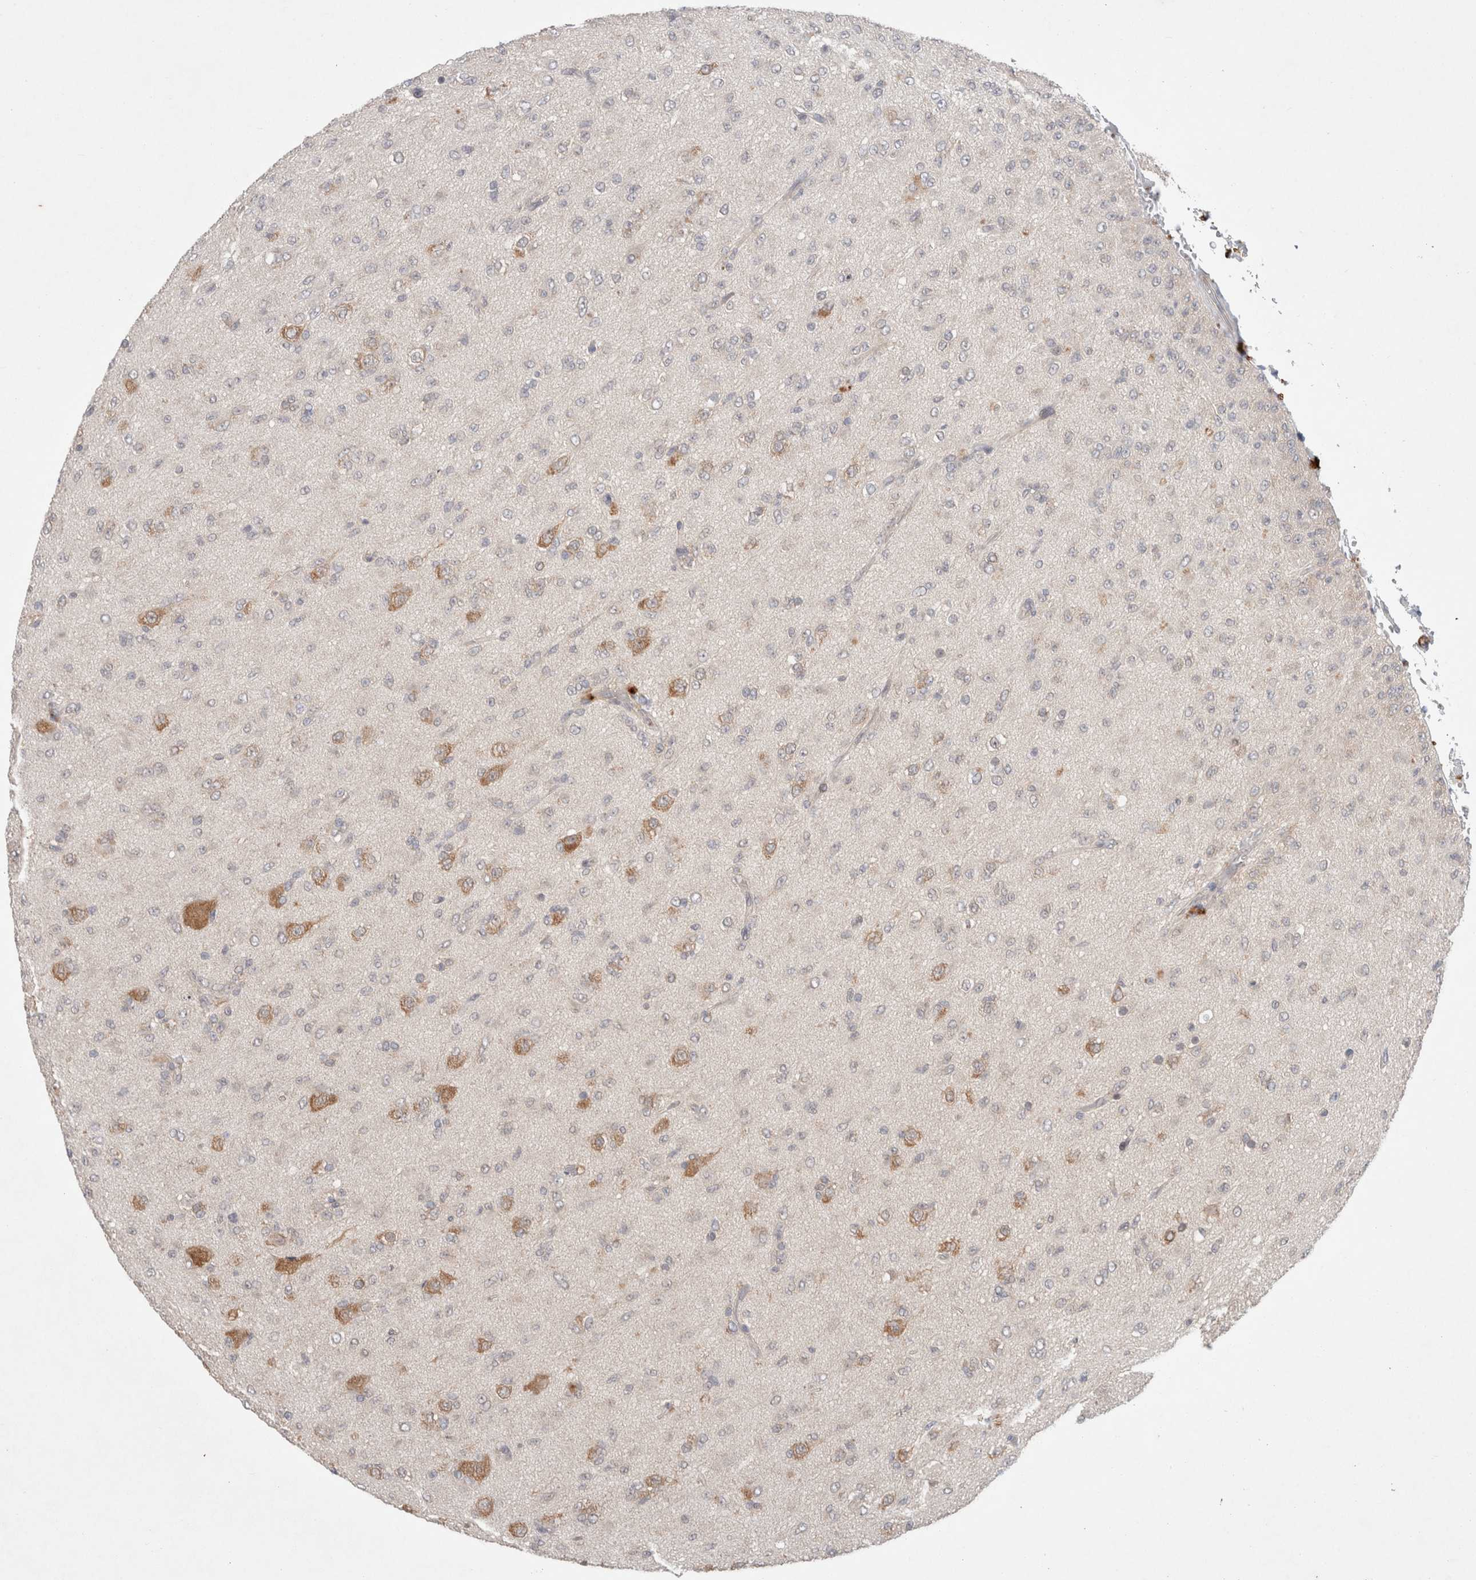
{"staining": {"intensity": "moderate", "quantity": "<25%", "location": "cytoplasmic/membranous"}, "tissue": "glioma", "cell_type": "Tumor cells", "image_type": "cancer", "snomed": [{"axis": "morphology", "description": "Glioma, malignant, Low grade"}, {"axis": "topography", "description": "Brain"}], "caption": "Immunohistochemistry (IHC) of malignant glioma (low-grade) reveals low levels of moderate cytoplasmic/membranous staining in about <25% of tumor cells.", "gene": "RASAL2", "patient": {"sex": "male", "age": 65}}